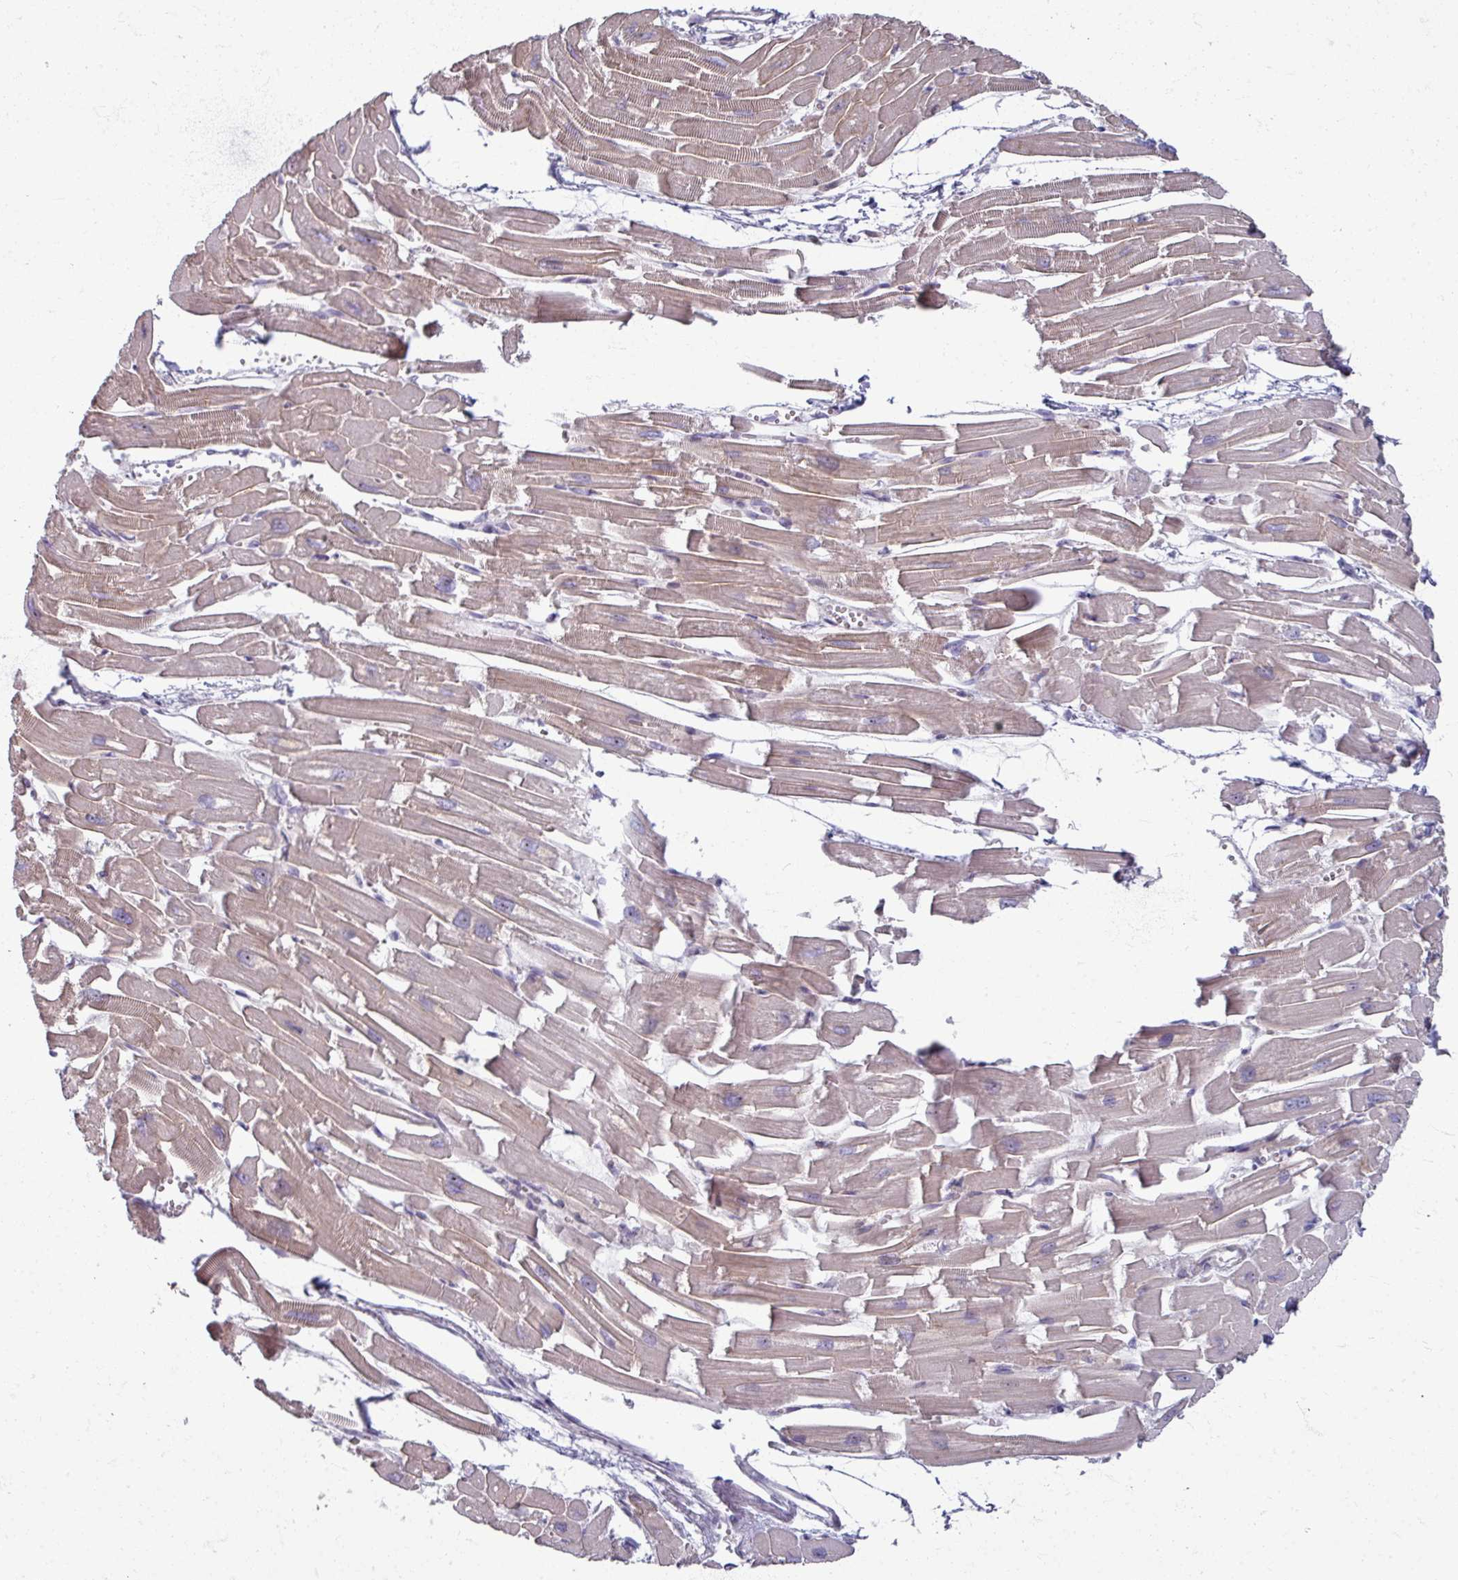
{"staining": {"intensity": "weak", "quantity": "25%-75%", "location": "cytoplasmic/membranous"}, "tissue": "heart muscle", "cell_type": "Cardiomyocytes", "image_type": "normal", "snomed": [{"axis": "morphology", "description": "Normal tissue, NOS"}, {"axis": "topography", "description": "Heart"}], "caption": "Heart muscle stained with DAB (3,3'-diaminobenzidine) immunohistochemistry displays low levels of weak cytoplasmic/membranous staining in about 25%-75% of cardiomyocytes.", "gene": "TTLL7", "patient": {"sex": "male", "age": 54}}